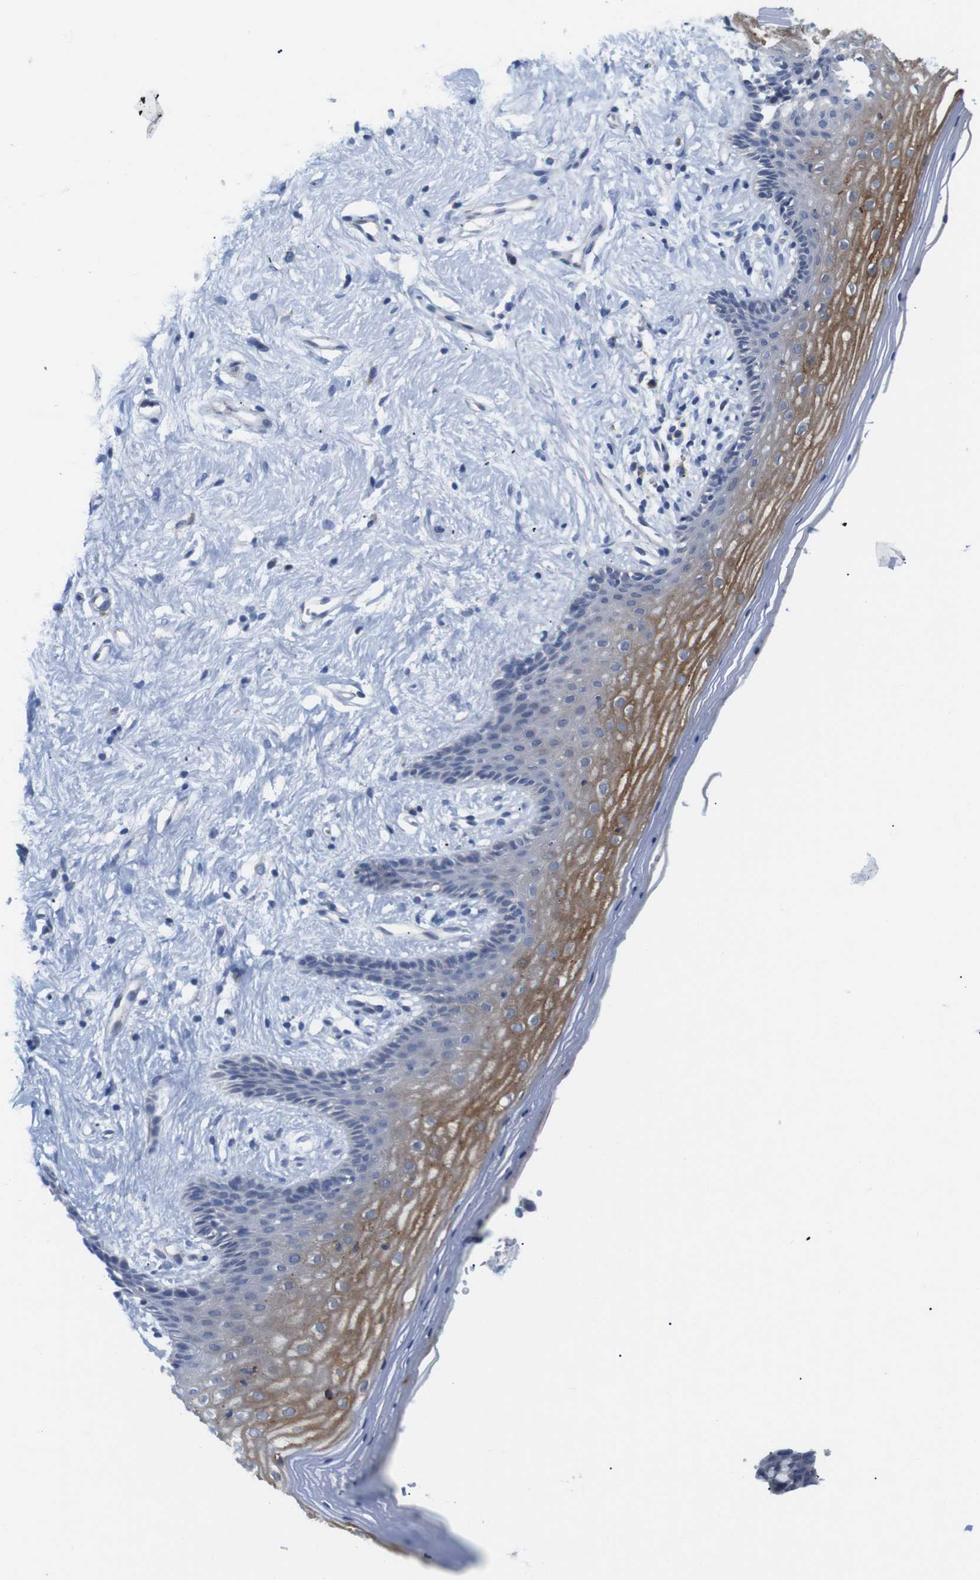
{"staining": {"intensity": "moderate", "quantity": "<25%", "location": "cytoplasmic/membranous"}, "tissue": "vagina", "cell_type": "Squamous epithelial cells", "image_type": "normal", "snomed": [{"axis": "morphology", "description": "Normal tissue, NOS"}, {"axis": "topography", "description": "Vagina"}], "caption": "Immunohistochemical staining of unremarkable vagina shows <25% levels of moderate cytoplasmic/membranous protein expression in approximately <25% of squamous epithelial cells.", "gene": "LRRC55", "patient": {"sex": "female", "age": 44}}